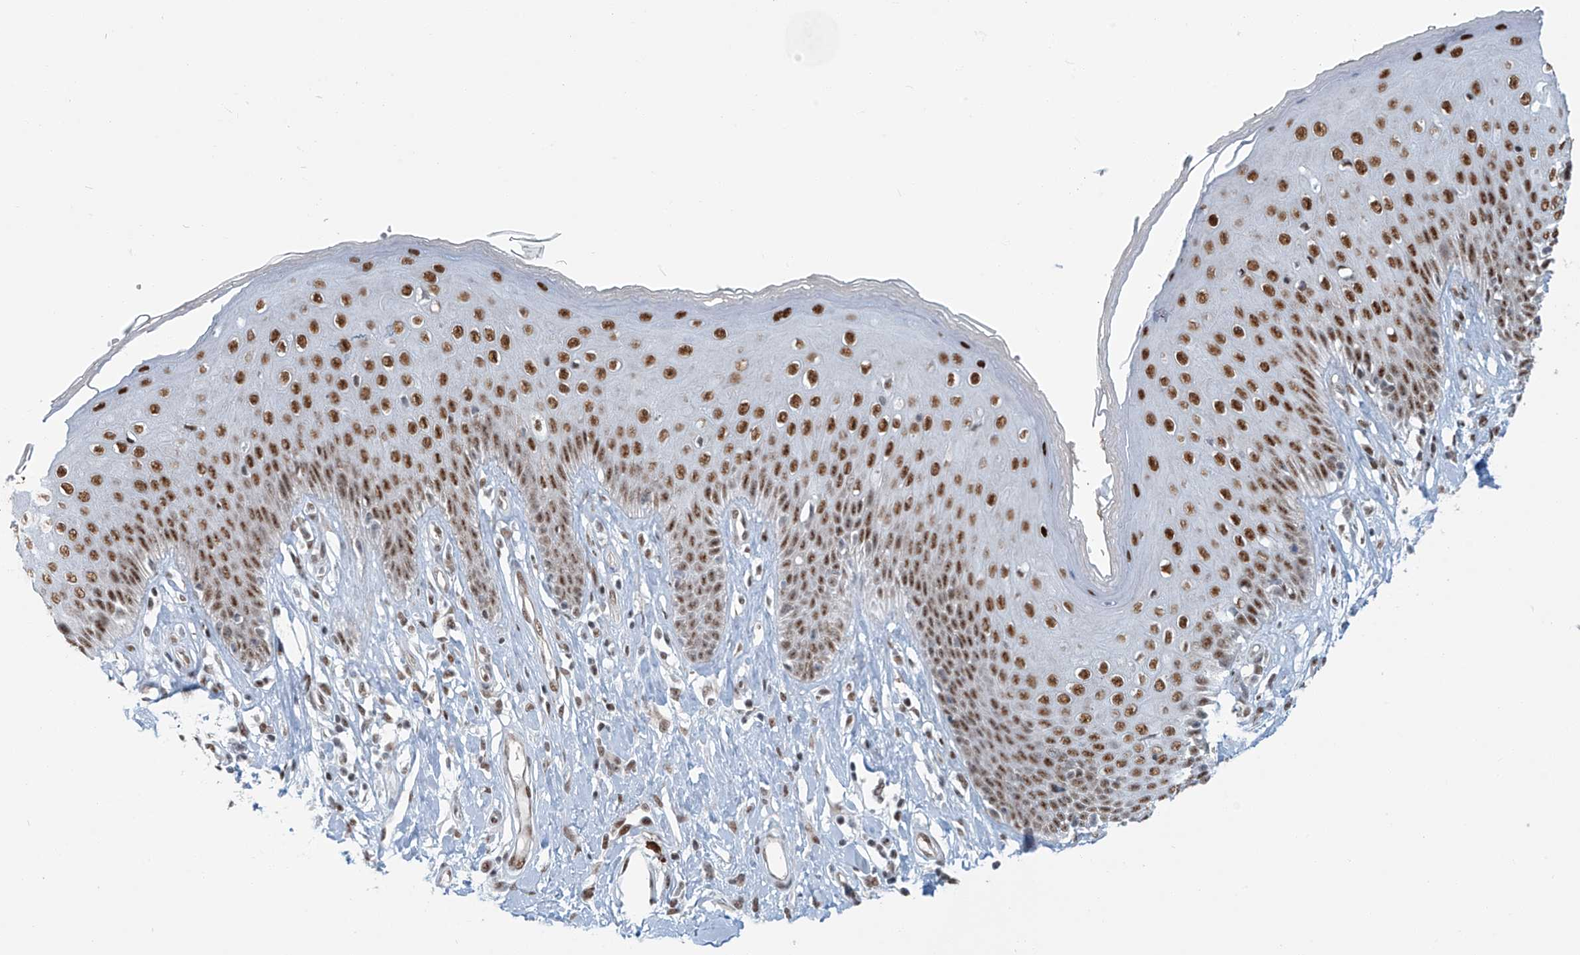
{"staining": {"intensity": "strong", "quantity": ">75%", "location": "nuclear"}, "tissue": "skin", "cell_type": "Epidermal cells", "image_type": "normal", "snomed": [{"axis": "morphology", "description": "Normal tissue, NOS"}, {"axis": "morphology", "description": "Squamous cell carcinoma, NOS"}, {"axis": "topography", "description": "Vulva"}], "caption": "Immunohistochemistry photomicrograph of benign skin stained for a protein (brown), which demonstrates high levels of strong nuclear expression in approximately >75% of epidermal cells.", "gene": "ENSG00000257390", "patient": {"sex": "female", "age": 85}}